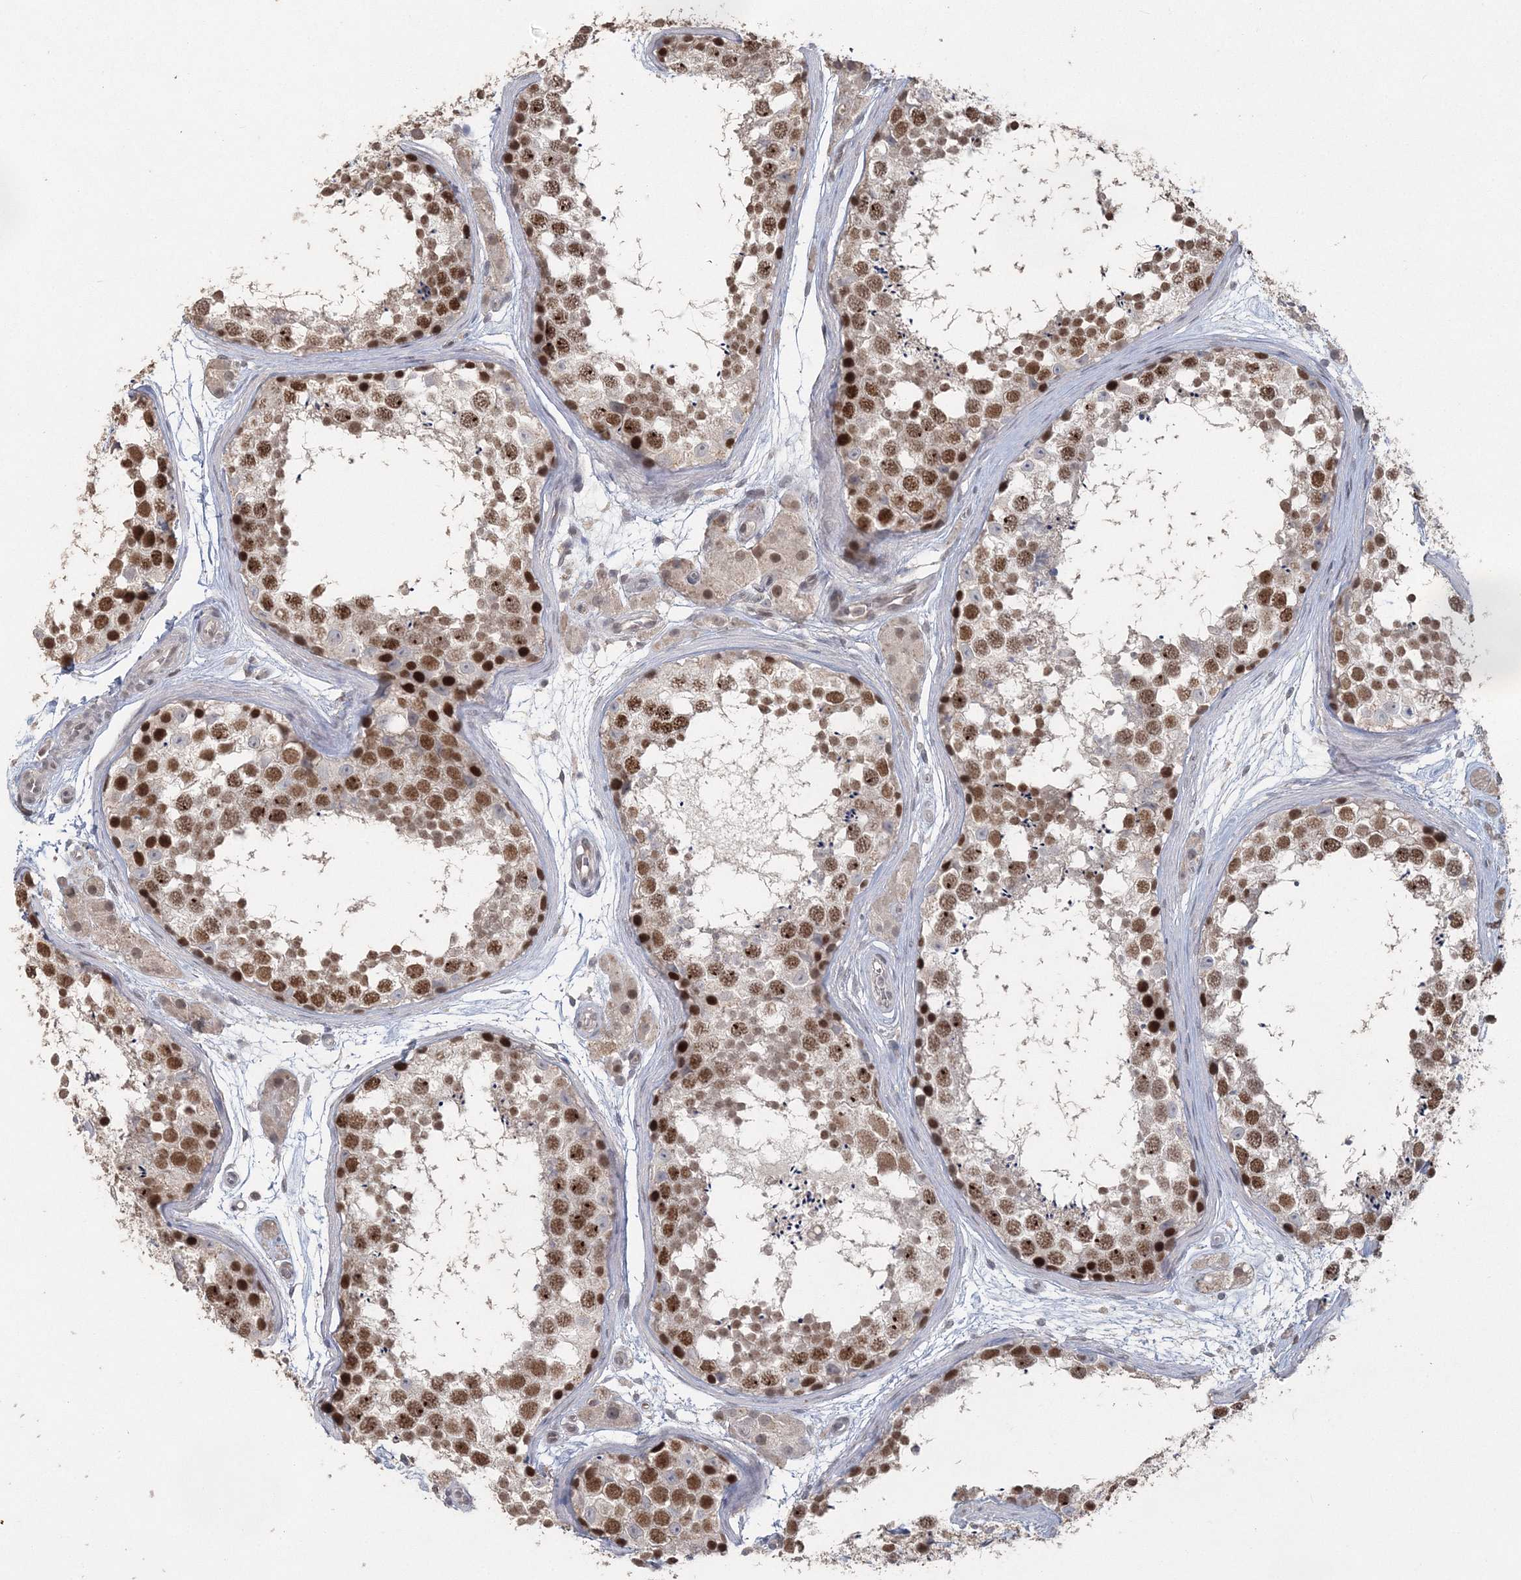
{"staining": {"intensity": "strong", "quantity": "25%-75%", "location": "nuclear"}, "tissue": "testis", "cell_type": "Cells in seminiferous ducts", "image_type": "normal", "snomed": [{"axis": "morphology", "description": "Normal tissue, NOS"}, {"axis": "topography", "description": "Testis"}], "caption": "Cells in seminiferous ducts reveal high levels of strong nuclear staining in about 25%-75% of cells in normal testis. The staining was performed using DAB to visualize the protein expression in brown, while the nuclei were stained in blue with hematoxylin (Magnification: 20x).", "gene": "UIMC1", "patient": {"sex": "male", "age": 56}}